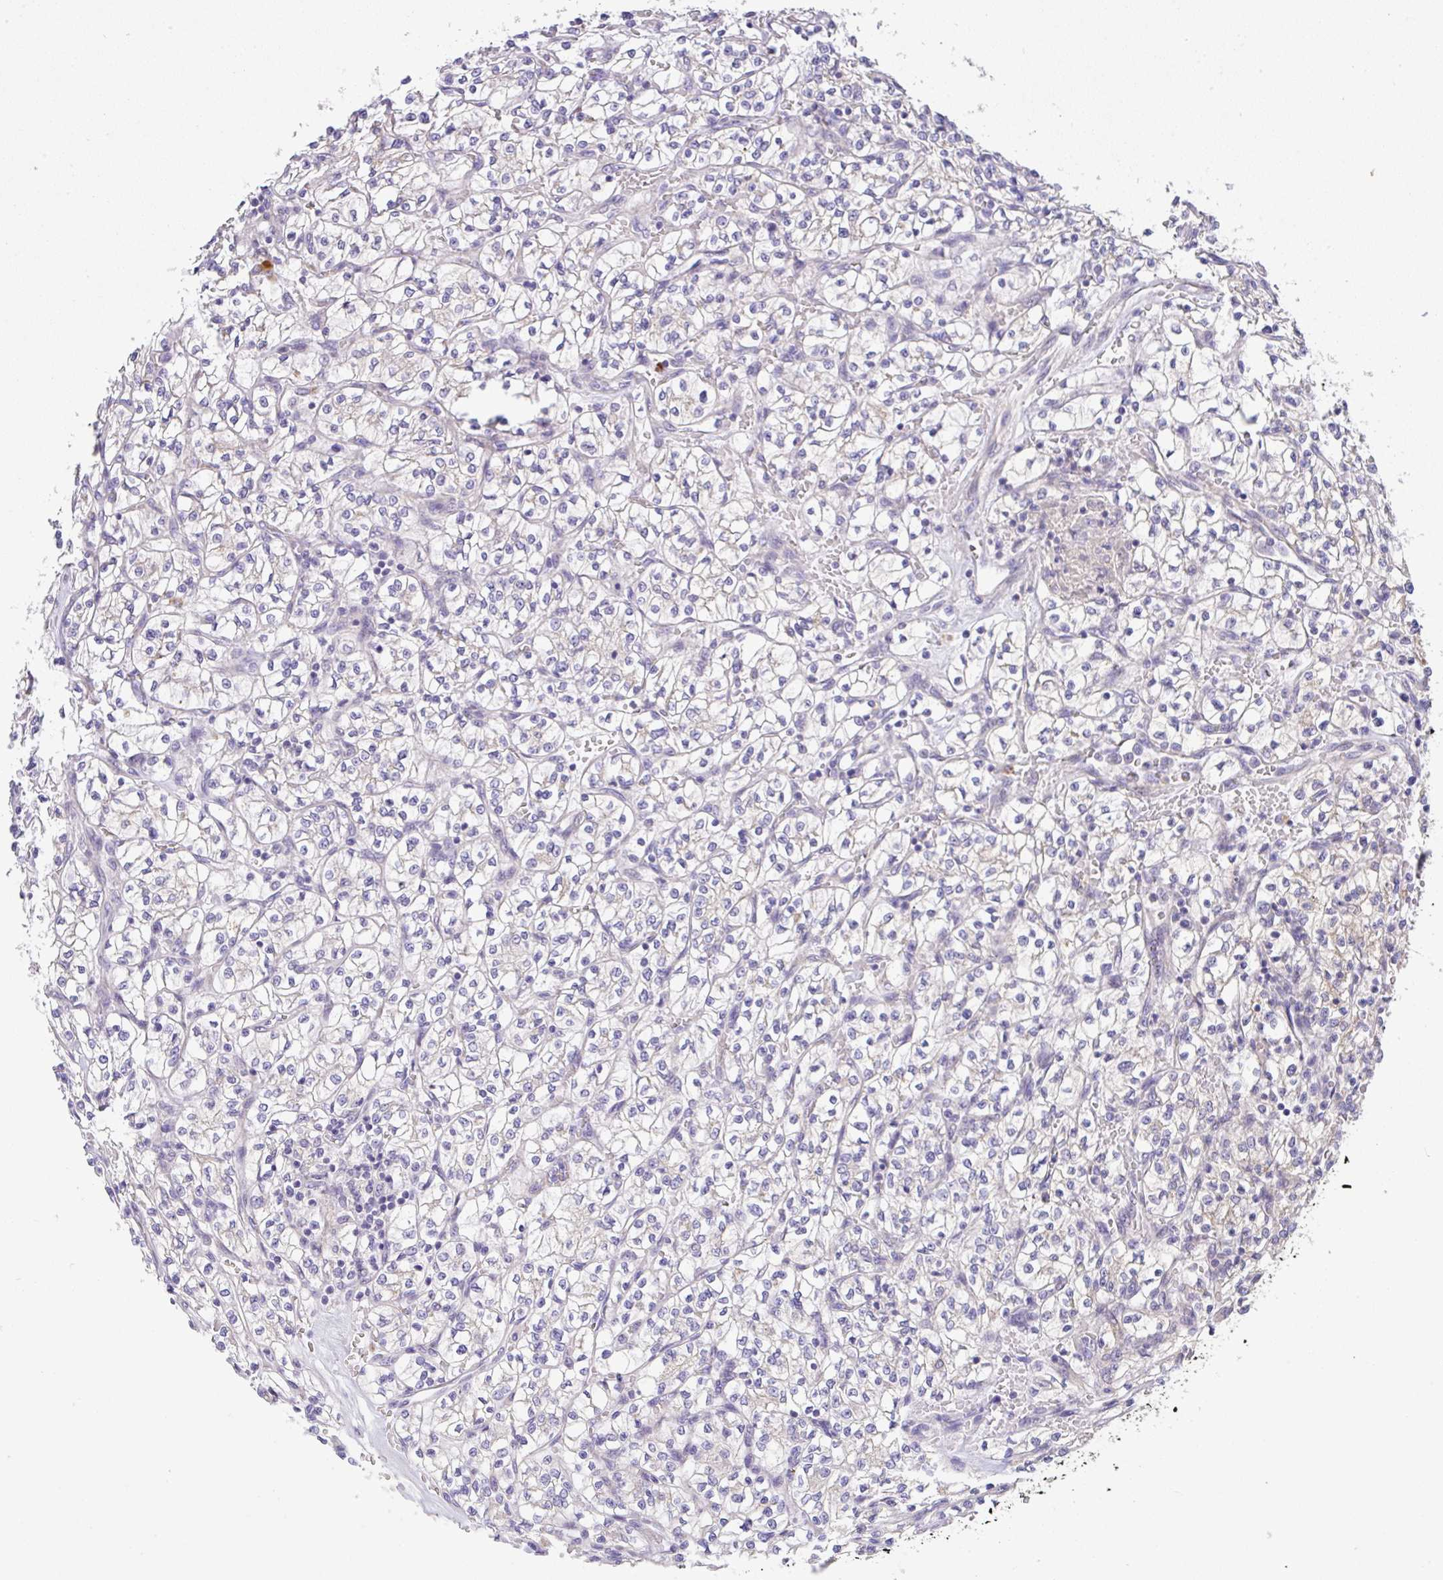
{"staining": {"intensity": "negative", "quantity": "none", "location": "none"}, "tissue": "renal cancer", "cell_type": "Tumor cells", "image_type": "cancer", "snomed": [{"axis": "morphology", "description": "Adenocarcinoma, NOS"}, {"axis": "topography", "description": "Kidney"}], "caption": "DAB immunohistochemical staining of renal cancer (adenocarcinoma) shows no significant staining in tumor cells. (Stains: DAB immunohistochemistry (IHC) with hematoxylin counter stain, Microscopy: brightfield microscopy at high magnification).", "gene": "EPN3", "patient": {"sex": "female", "age": 64}}